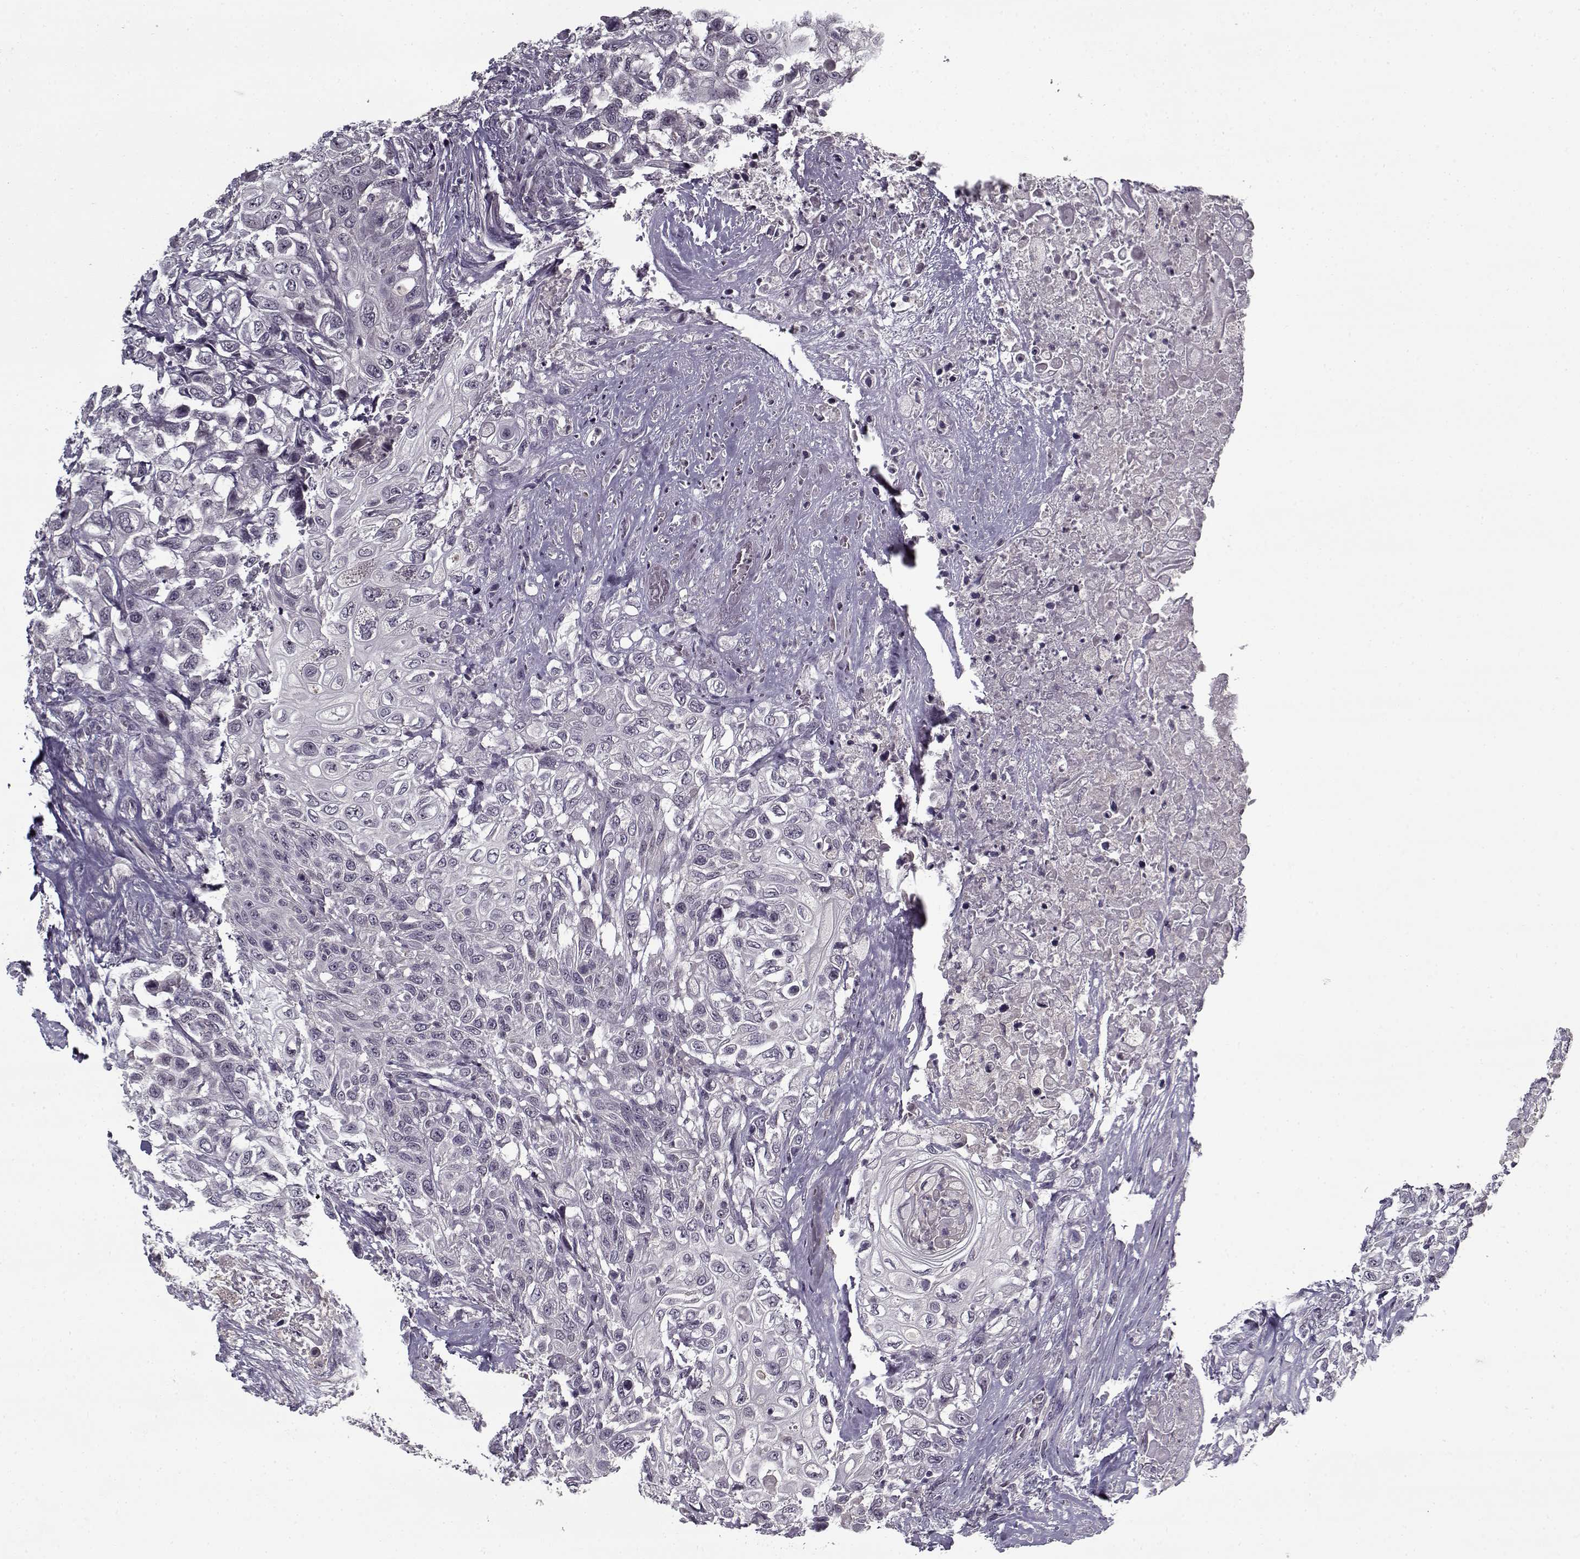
{"staining": {"intensity": "negative", "quantity": "none", "location": "none"}, "tissue": "urothelial cancer", "cell_type": "Tumor cells", "image_type": "cancer", "snomed": [{"axis": "morphology", "description": "Urothelial carcinoma, High grade"}, {"axis": "topography", "description": "Urinary bladder"}], "caption": "Immunohistochemistry (IHC) of human urothelial carcinoma (high-grade) reveals no expression in tumor cells.", "gene": "LAMA2", "patient": {"sex": "female", "age": 56}}